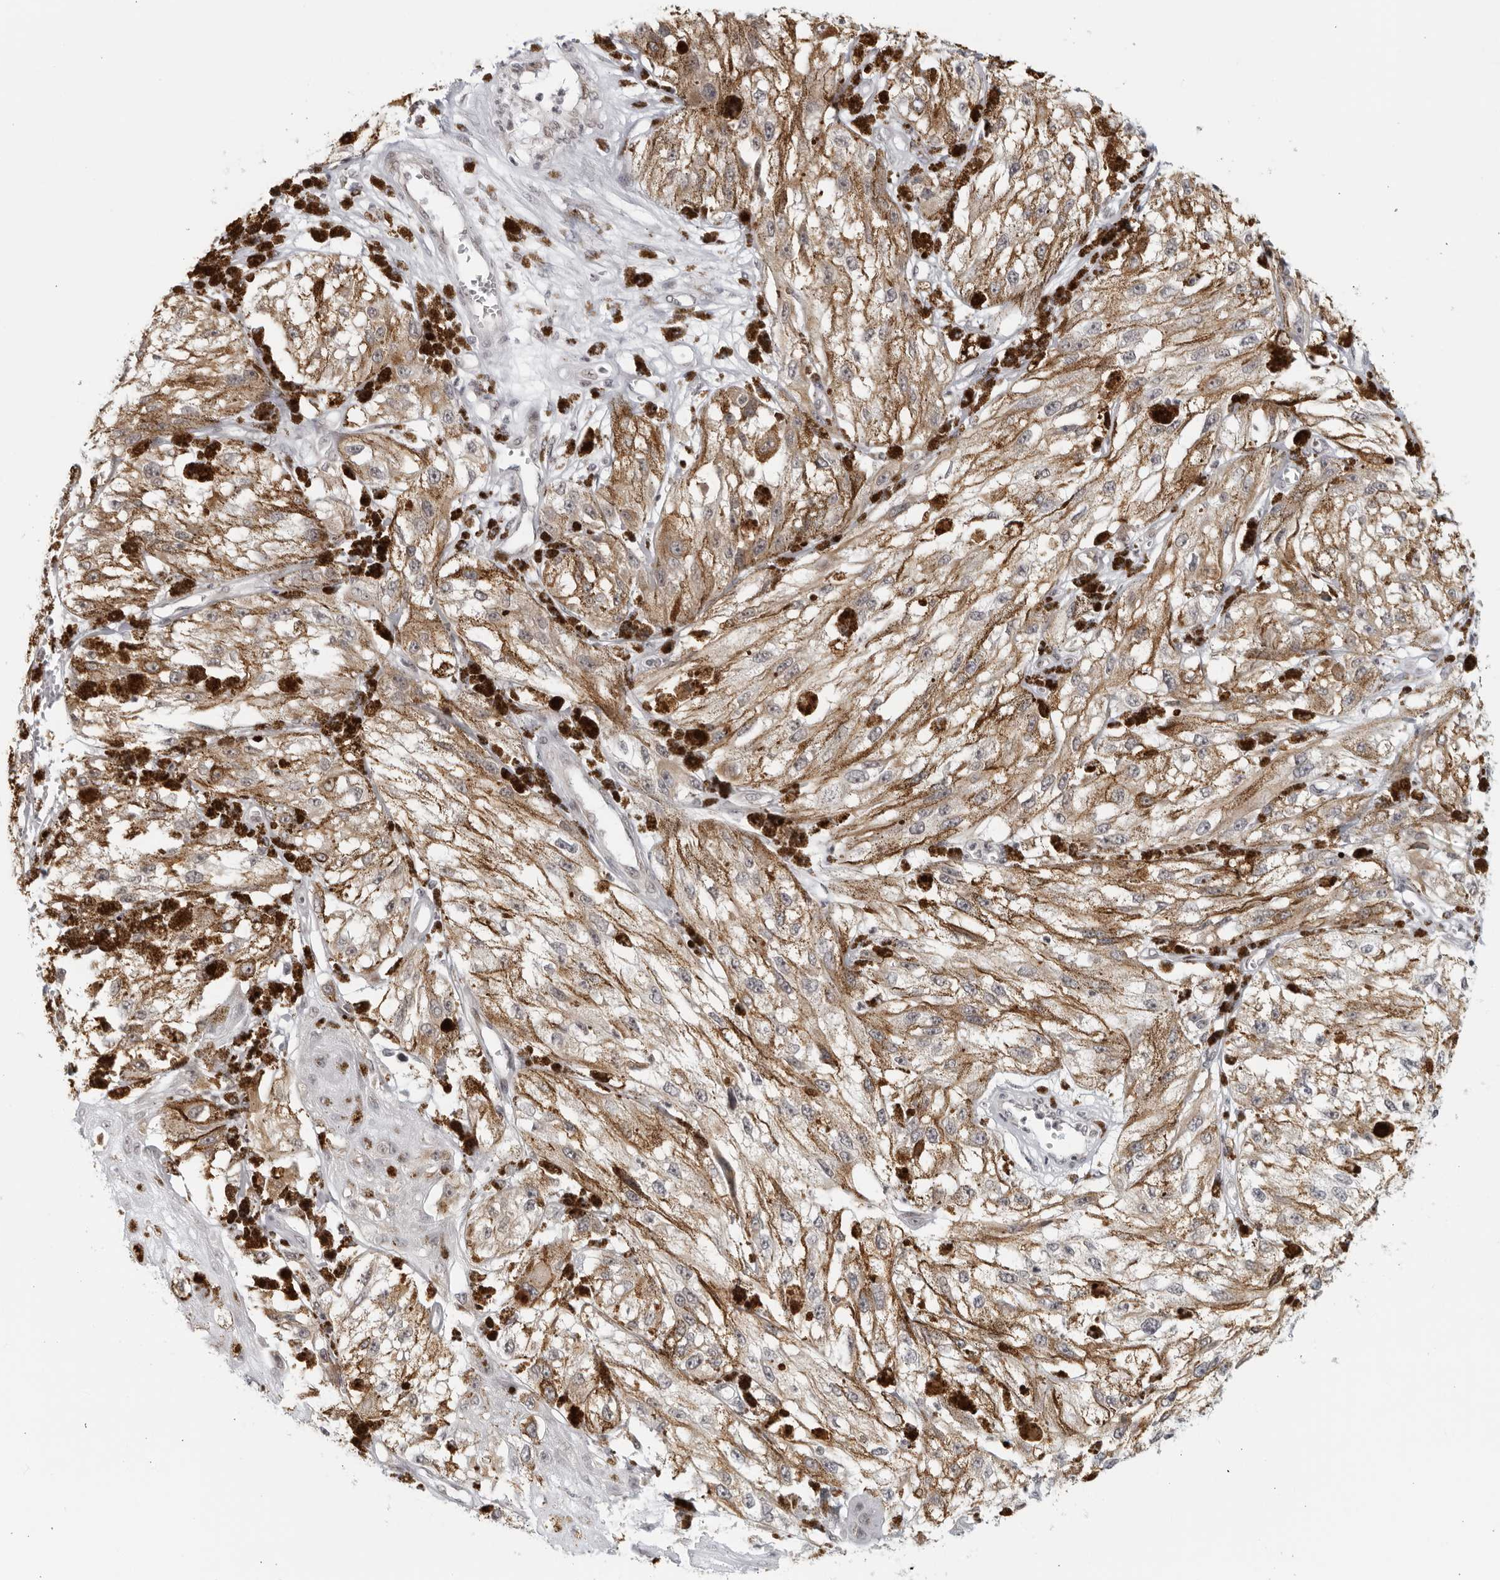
{"staining": {"intensity": "weak", "quantity": ">75%", "location": "cytoplasmic/membranous"}, "tissue": "melanoma", "cell_type": "Tumor cells", "image_type": "cancer", "snomed": [{"axis": "morphology", "description": "Malignant melanoma, NOS"}, {"axis": "topography", "description": "Skin"}], "caption": "Immunohistochemical staining of human malignant melanoma reveals low levels of weak cytoplasmic/membranous positivity in about >75% of tumor cells.", "gene": "RAB11FIP3", "patient": {"sex": "male", "age": 88}}